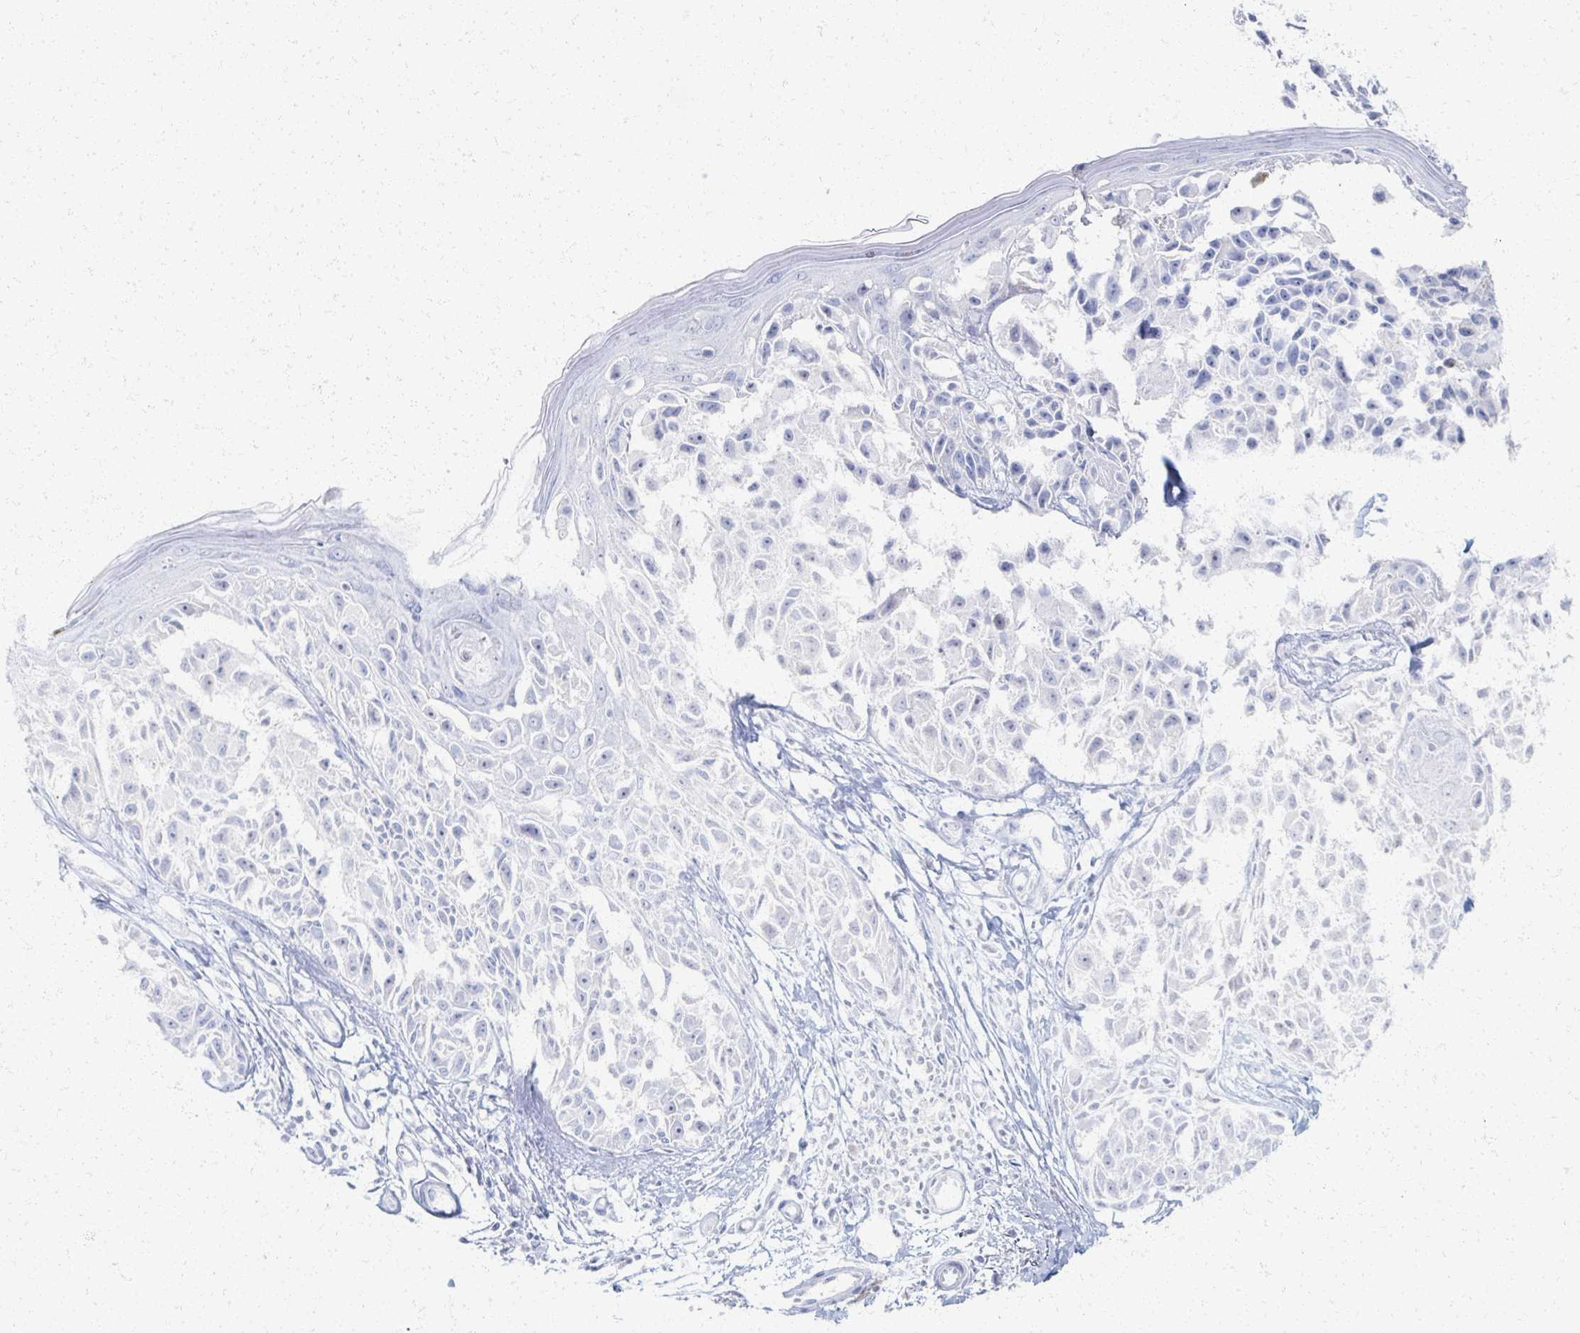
{"staining": {"intensity": "negative", "quantity": "none", "location": "none"}, "tissue": "melanoma", "cell_type": "Tumor cells", "image_type": "cancer", "snomed": [{"axis": "morphology", "description": "Malignant melanoma, NOS"}, {"axis": "topography", "description": "Skin"}], "caption": "IHC micrograph of neoplastic tissue: human malignant melanoma stained with DAB demonstrates no significant protein expression in tumor cells.", "gene": "PRR20A", "patient": {"sex": "male", "age": 73}}